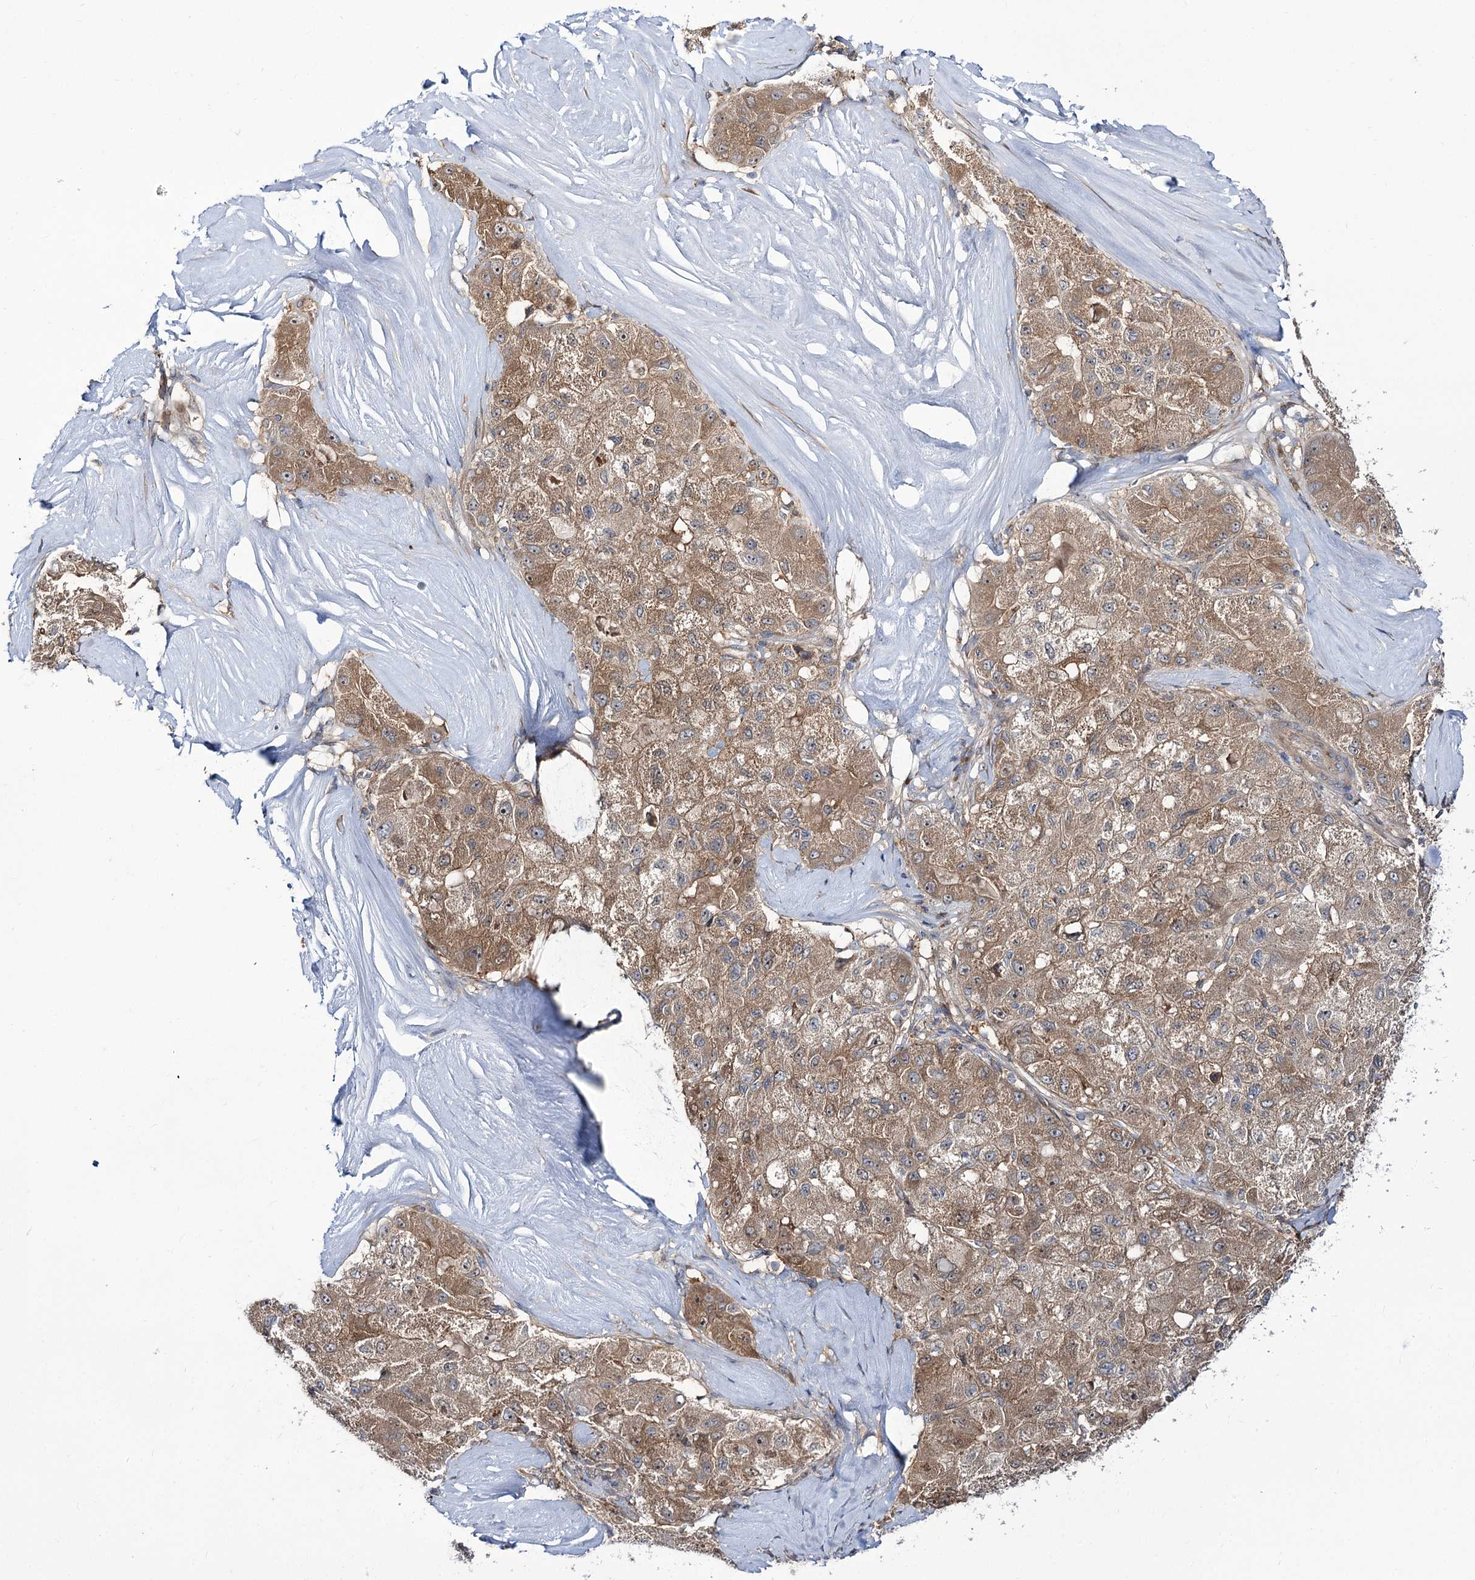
{"staining": {"intensity": "moderate", "quantity": ">75%", "location": "cytoplasmic/membranous"}, "tissue": "liver cancer", "cell_type": "Tumor cells", "image_type": "cancer", "snomed": [{"axis": "morphology", "description": "Carcinoma, Hepatocellular, NOS"}, {"axis": "topography", "description": "Liver"}], "caption": "Liver cancer stained with a protein marker exhibits moderate staining in tumor cells.", "gene": "C11orf80", "patient": {"sex": "male", "age": 80}}